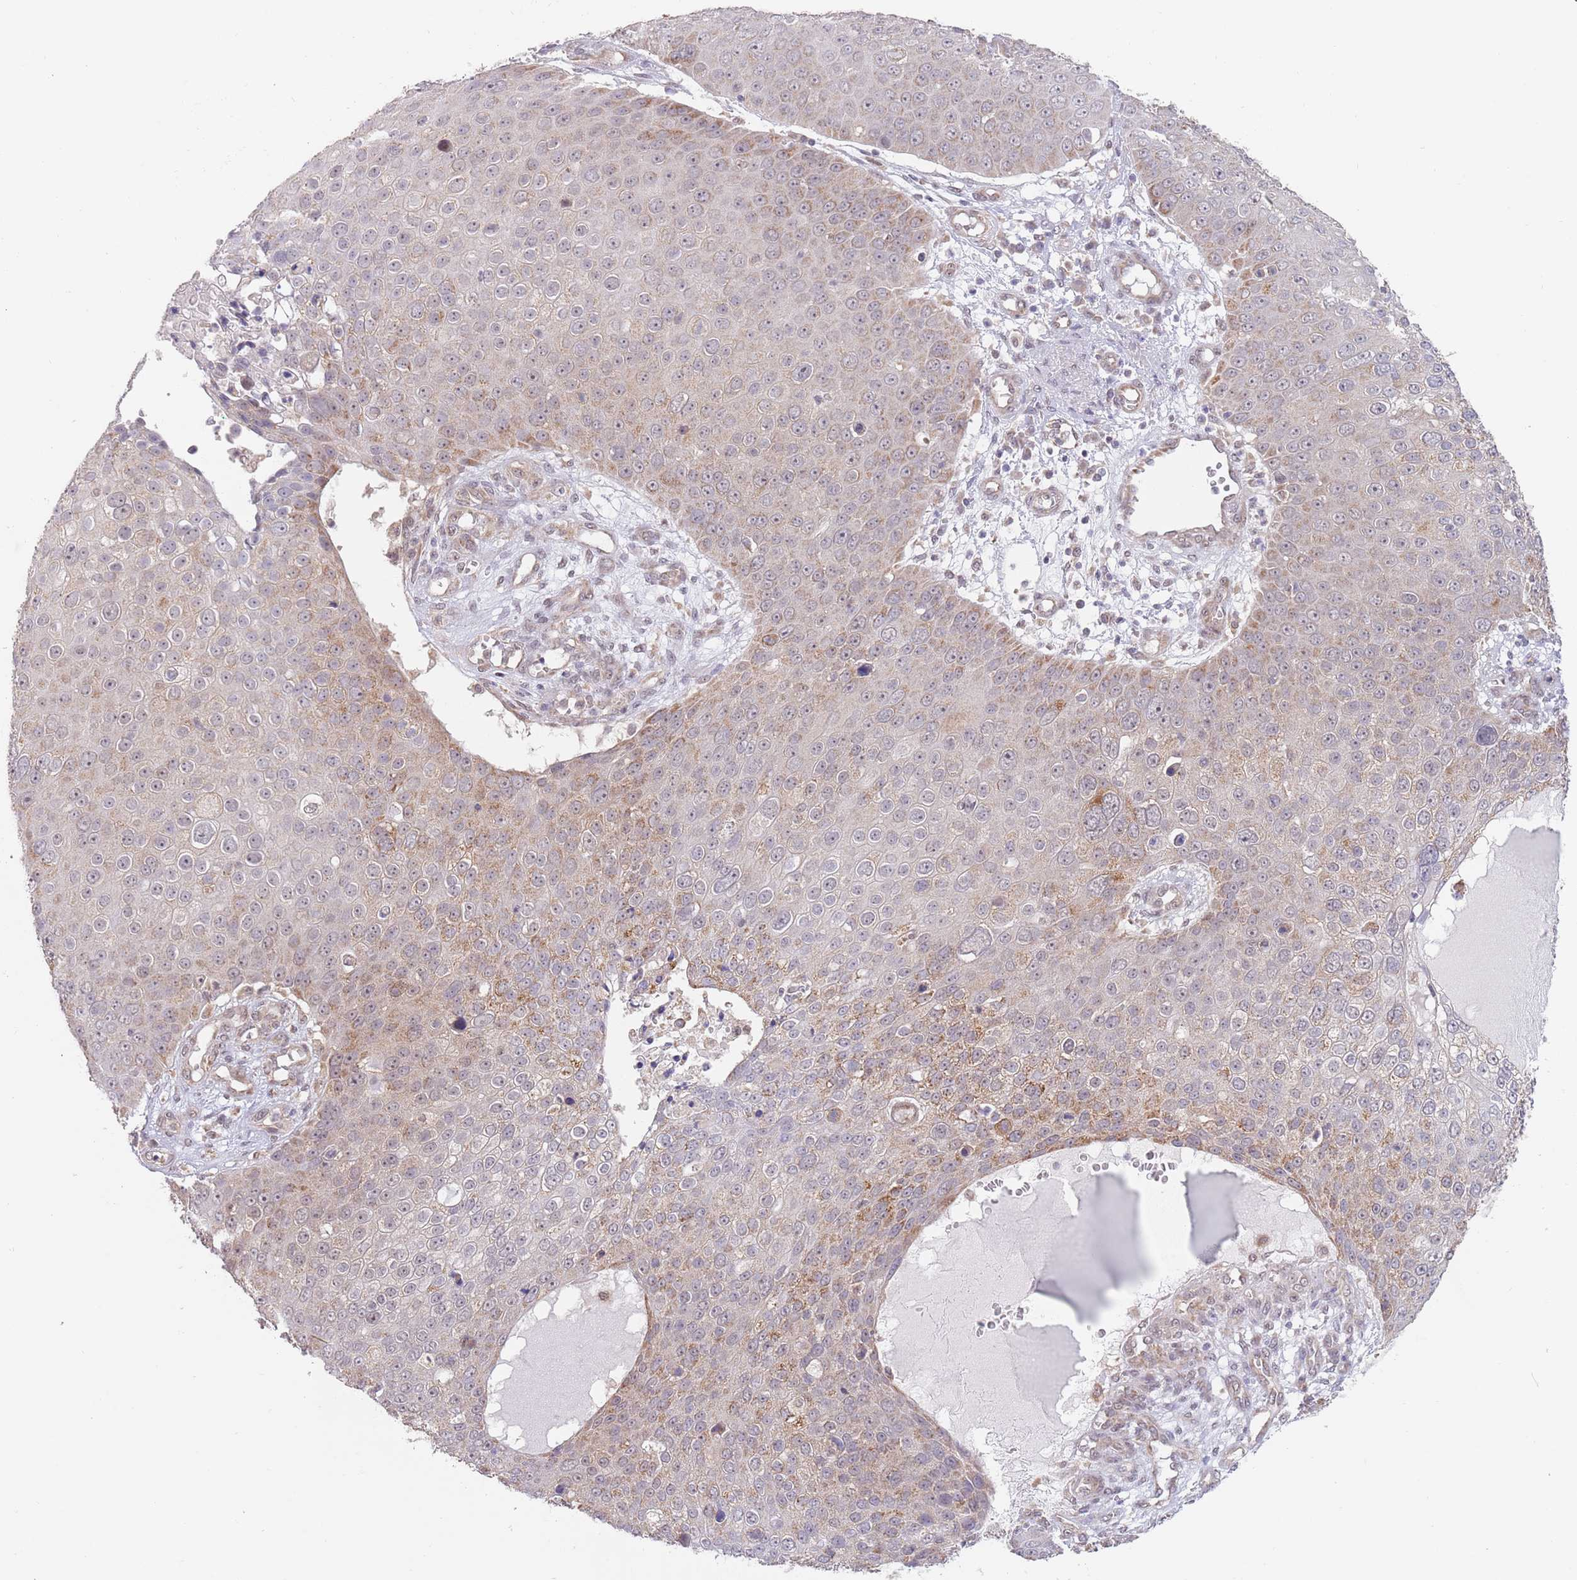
{"staining": {"intensity": "moderate", "quantity": "25%-75%", "location": "cytoplasmic/membranous"}, "tissue": "skin cancer", "cell_type": "Tumor cells", "image_type": "cancer", "snomed": [{"axis": "morphology", "description": "Squamous cell carcinoma, NOS"}, {"axis": "topography", "description": "Skin"}], "caption": "This histopathology image displays skin squamous cell carcinoma stained with immunohistochemistry (IHC) to label a protein in brown. The cytoplasmic/membranous of tumor cells show moderate positivity for the protein. Nuclei are counter-stained blue.", "gene": "UQCC3", "patient": {"sex": "male", "age": 71}}